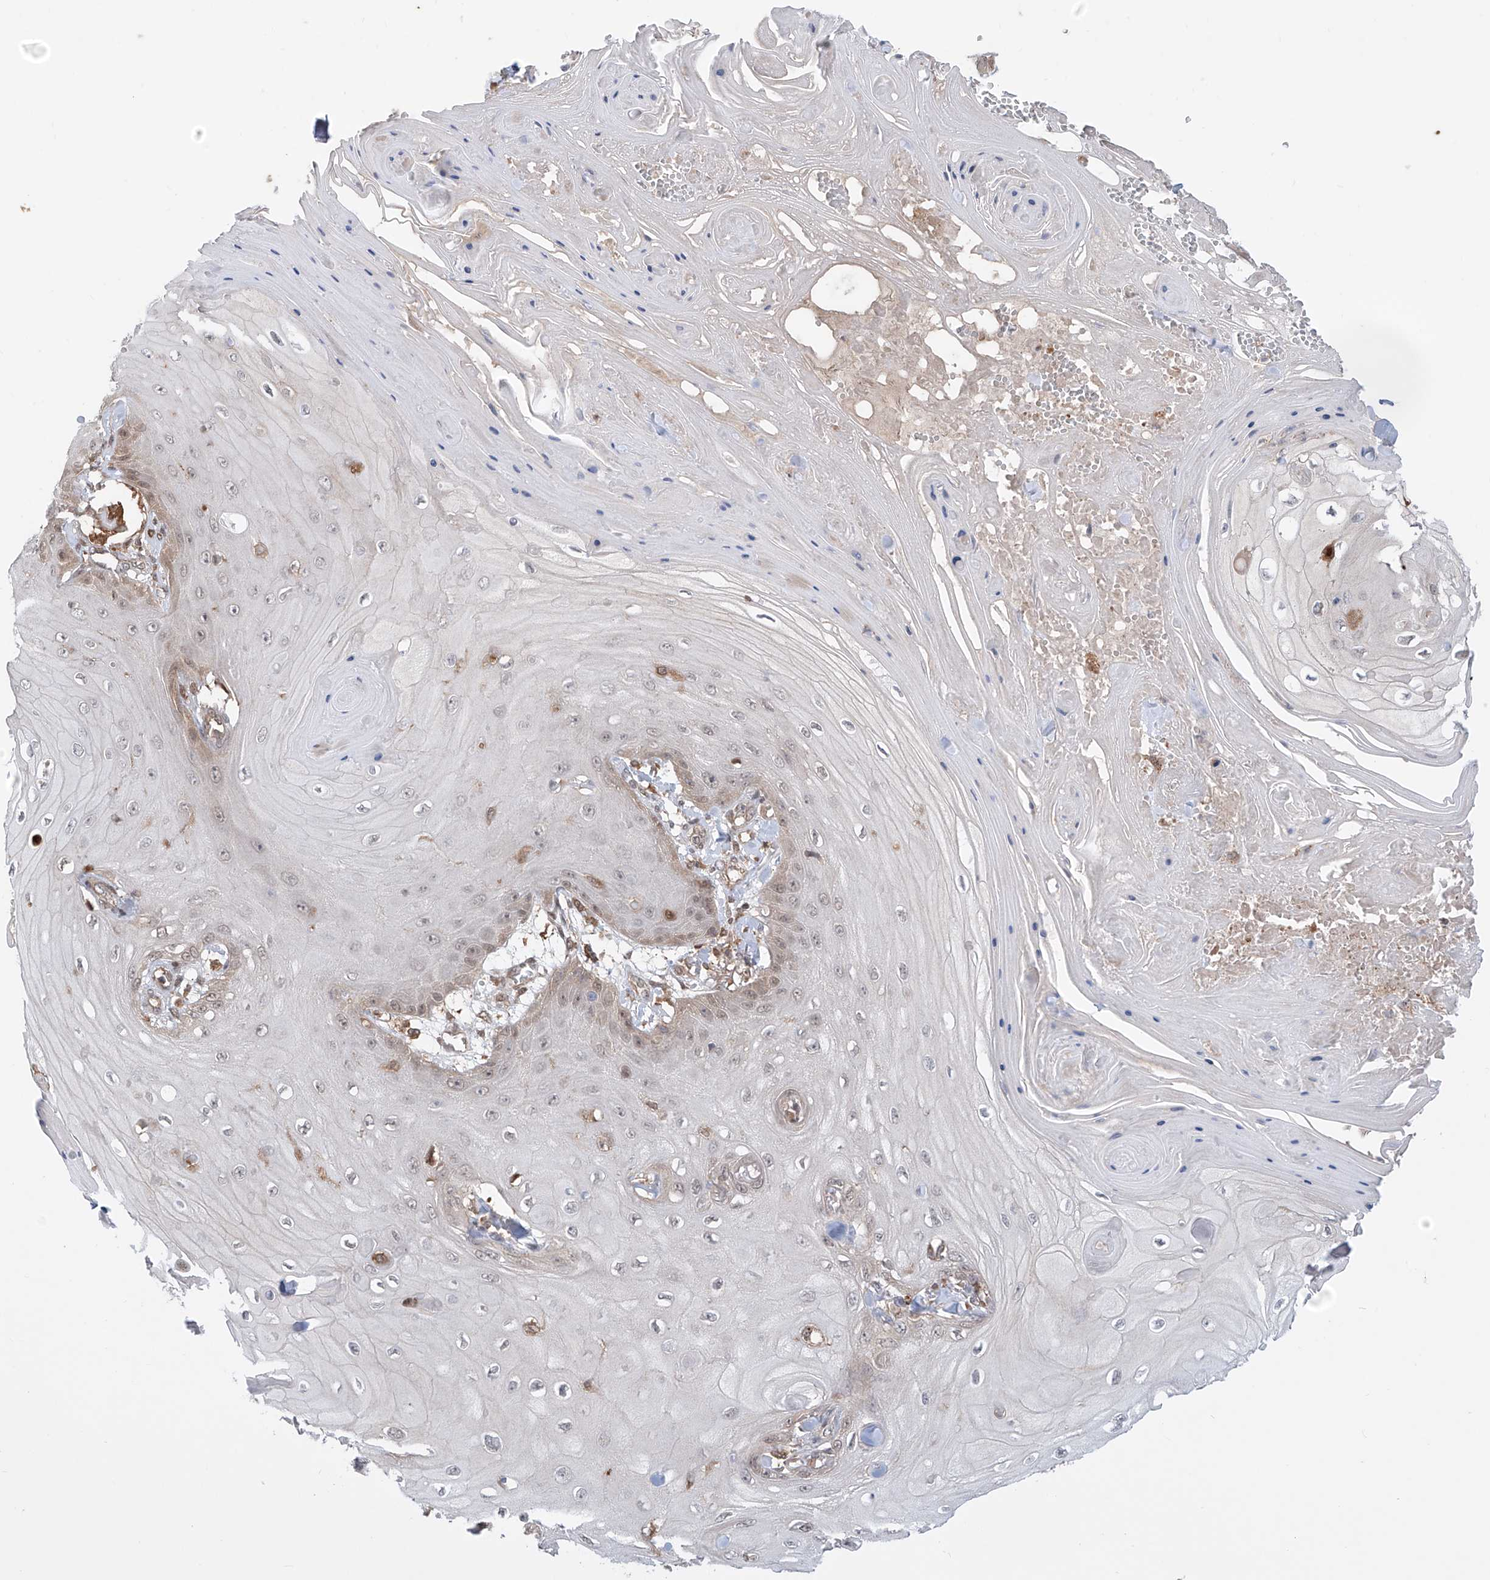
{"staining": {"intensity": "negative", "quantity": "none", "location": "none"}, "tissue": "skin cancer", "cell_type": "Tumor cells", "image_type": "cancer", "snomed": [{"axis": "morphology", "description": "Squamous cell carcinoma, NOS"}, {"axis": "topography", "description": "Skin"}], "caption": "Protein analysis of skin squamous cell carcinoma displays no significant positivity in tumor cells.", "gene": "HOXC8", "patient": {"sex": "male", "age": 74}}